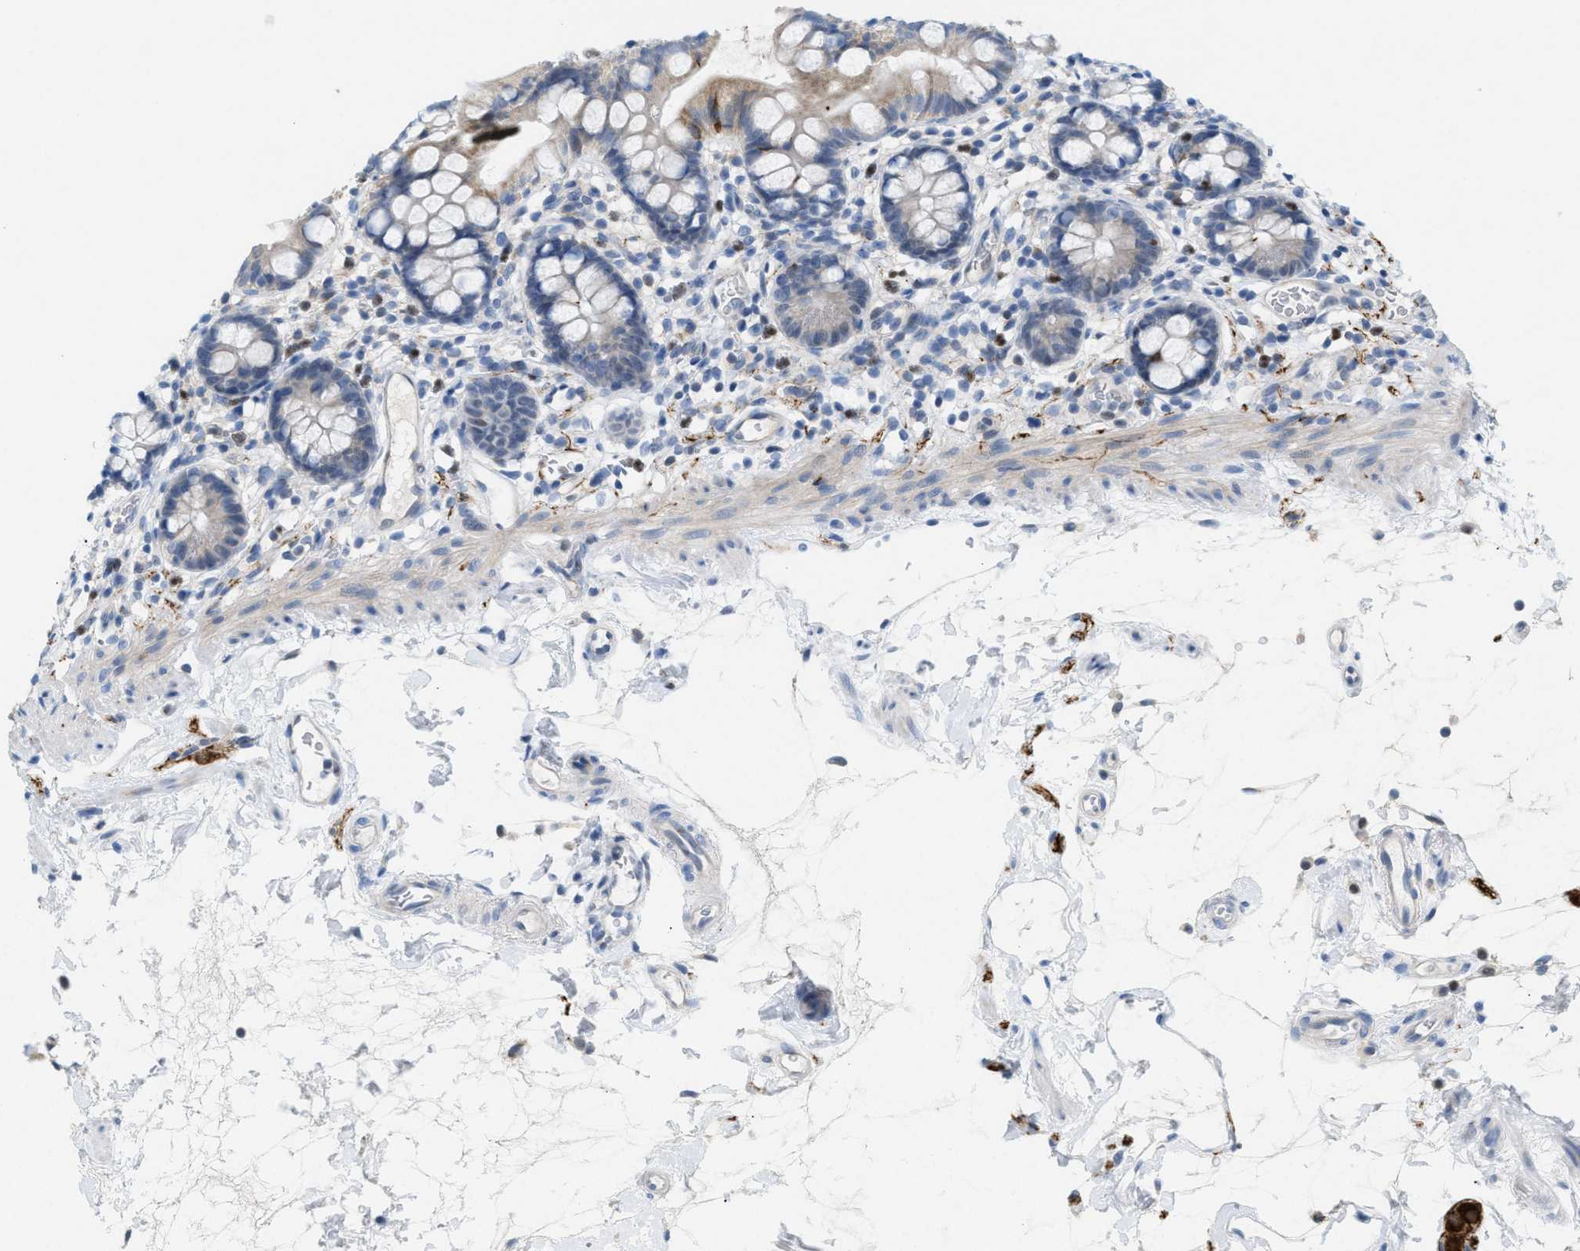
{"staining": {"intensity": "weak", "quantity": "<25%", "location": "cytoplasmic/membranous"}, "tissue": "small intestine", "cell_type": "Glandular cells", "image_type": "normal", "snomed": [{"axis": "morphology", "description": "Normal tissue, NOS"}, {"axis": "topography", "description": "Small intestine"}], "caption": "Immunohistochemistry (IHC) histopathology image of benign small intestine stained for a protein (brown), which demonstrates no expression in glandular cells. (Stains: DAB (3,3'-diaminobenzidine) immunohistochemistry (IHC) with hematoxylin counter stain, Microscopy: brightfield microscopy at high magnification).", "gene": "PPM1D", "patient": {"sex": "female", "age": 84}}